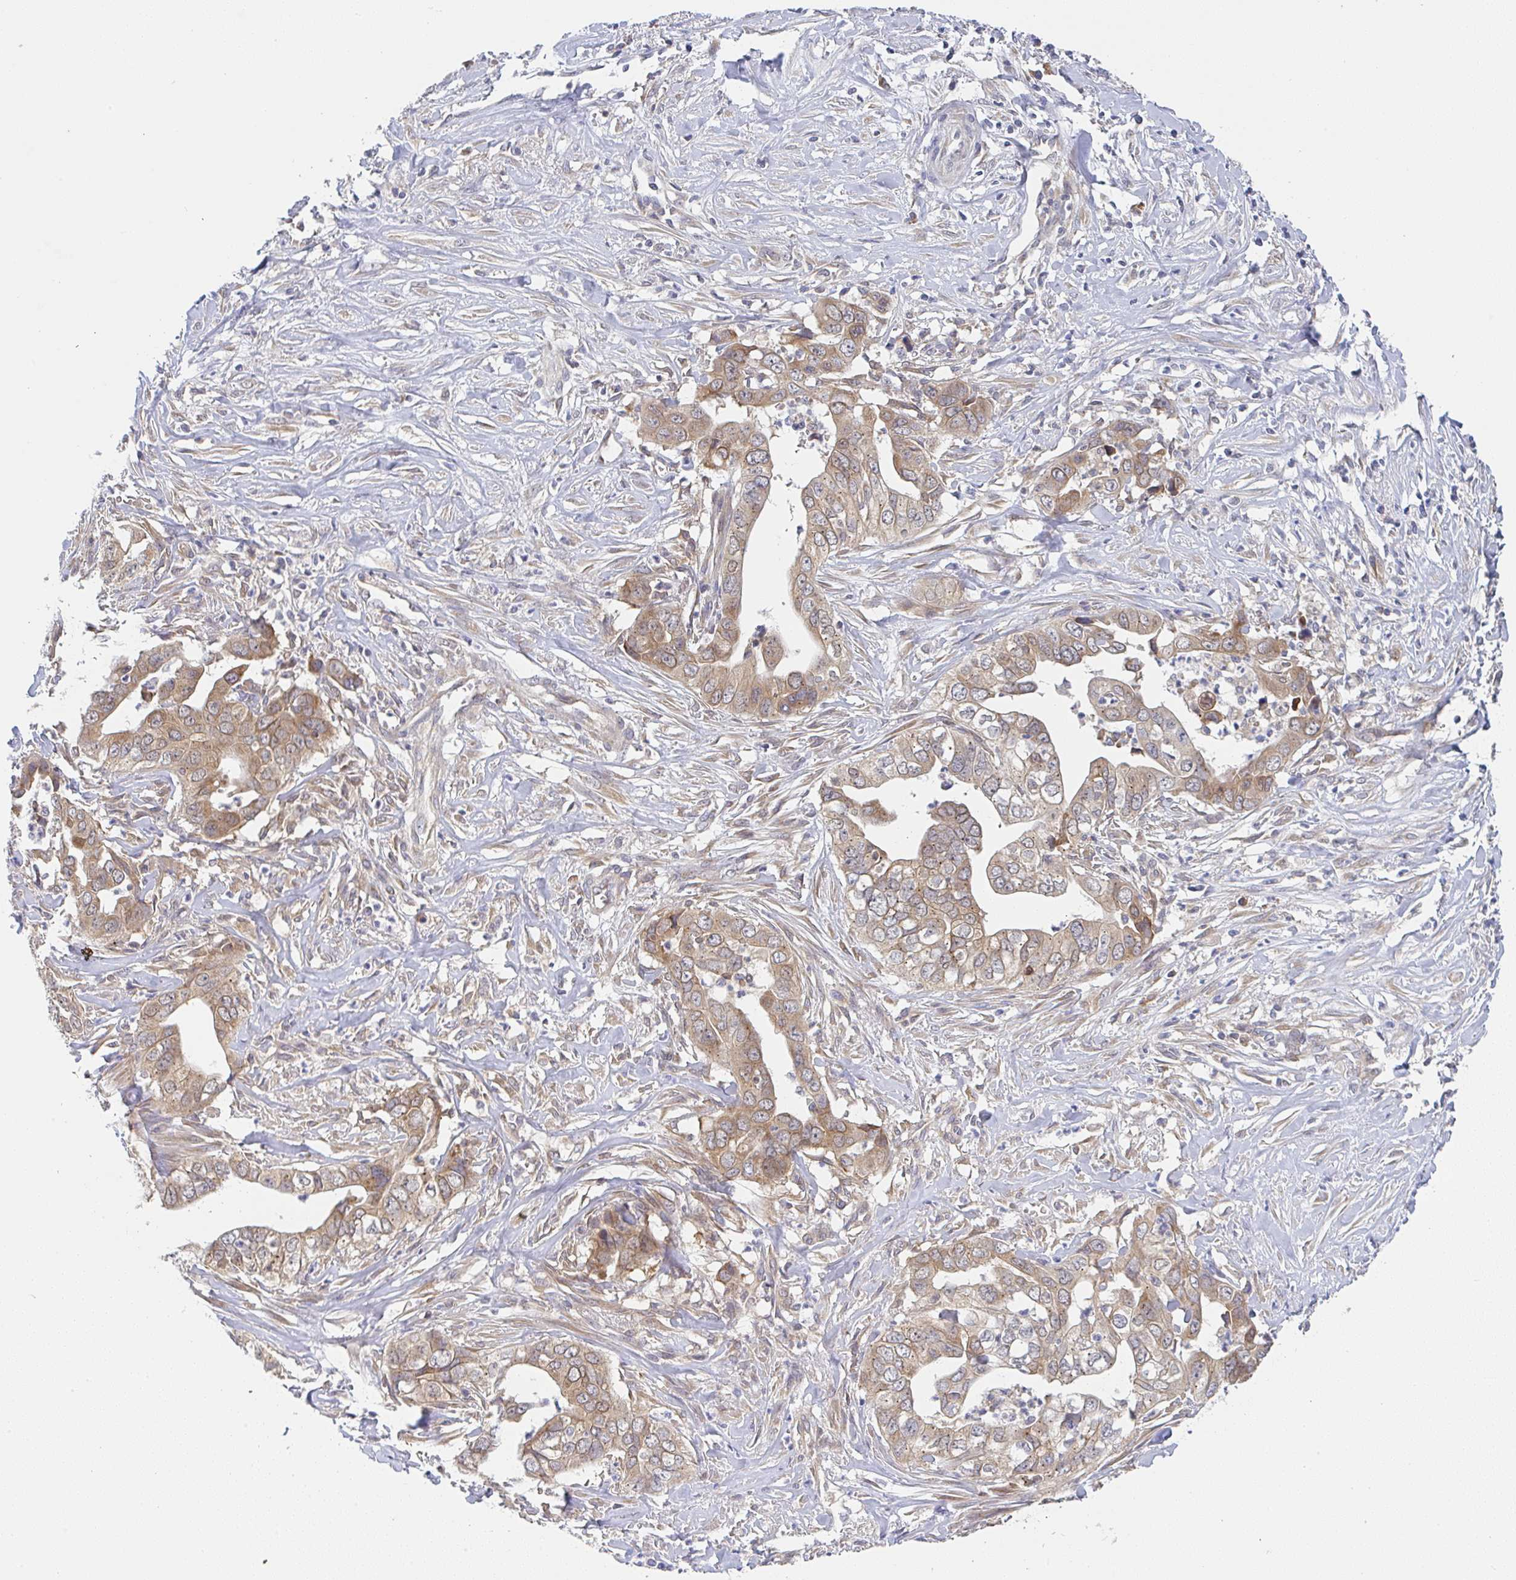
{"staining": {"intensity": "moderate", "quantity": ">75%", "location": "cytoplasmic/membranous"}, "tissue": "liver cancer", "cell_type": "Tumor cells", "image_type": "cancer", "snomed": [{"axis": "morphology", "description": "Cholangiocarcinoma"}, {"axis": "topography", "description": "Liver"}], "caption": "Protein positivity by immunohistochemistry exhibits moderate cytoplasmic/membranous positivity in about >75% of tumor cells in liver cancer.", "gene": "DERL2", "patient": {"sex": "female", "age": 79}}